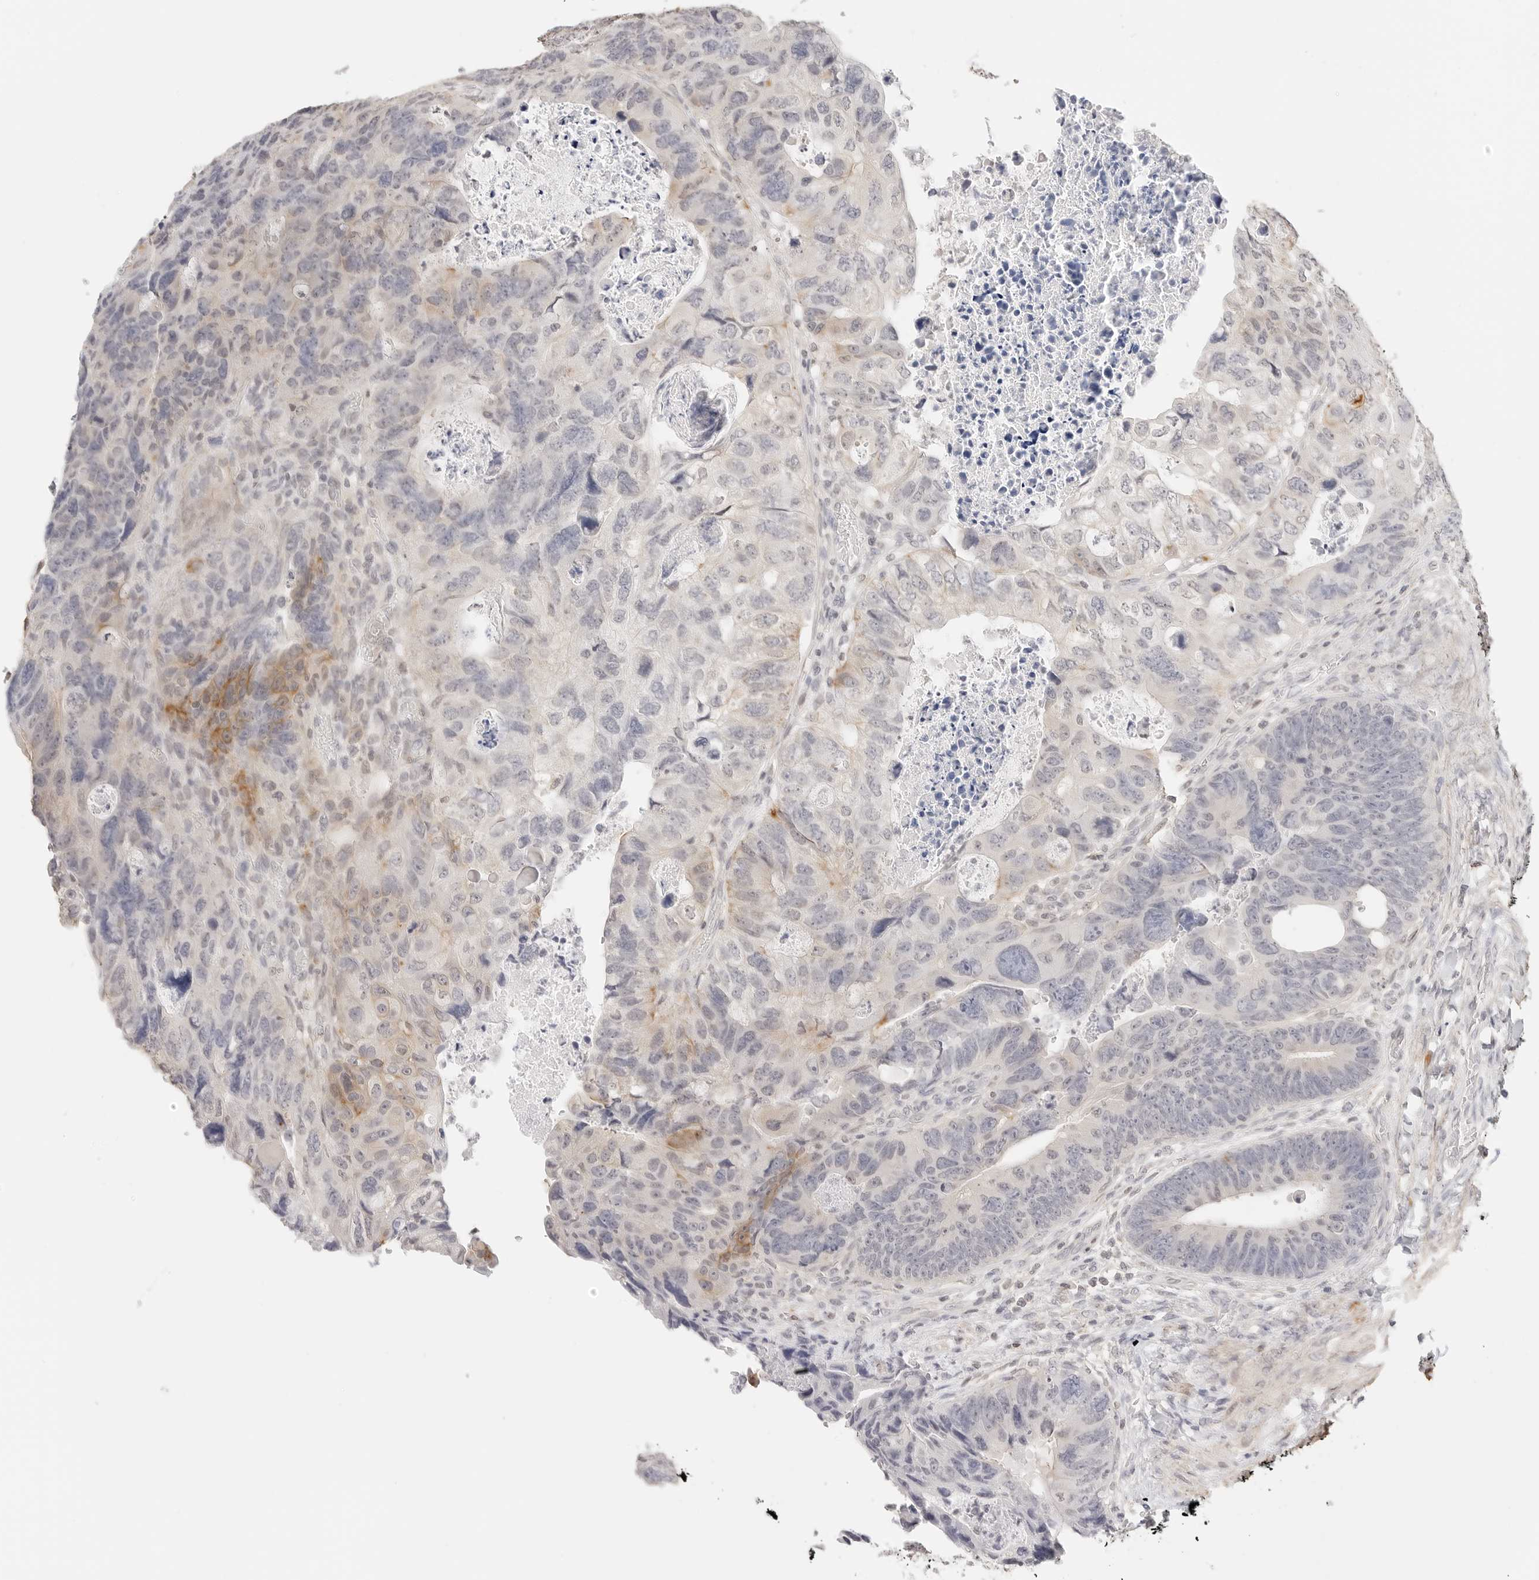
{"staining": {"intensity": "weak", "quantity": "<25%", "location": "cytoplasmic/membranous"}, "tissue": "colorectal cancer", "cell_type": "Tumor cells", "image_type": "cancer", "snomed": [{"axis": "morphology", "description": "Adenocarcinoma, NOS"}, {"axis": "topography", "description": "Rectum"}], "caption": "This is a micrograph of immunohistochemistry (IHC) staining of adenocarcinoma (colorectal), which shows no positivity in tumor cells.", "gene": "PCDH19", "patient": {"sex": "male", "age": 59}}